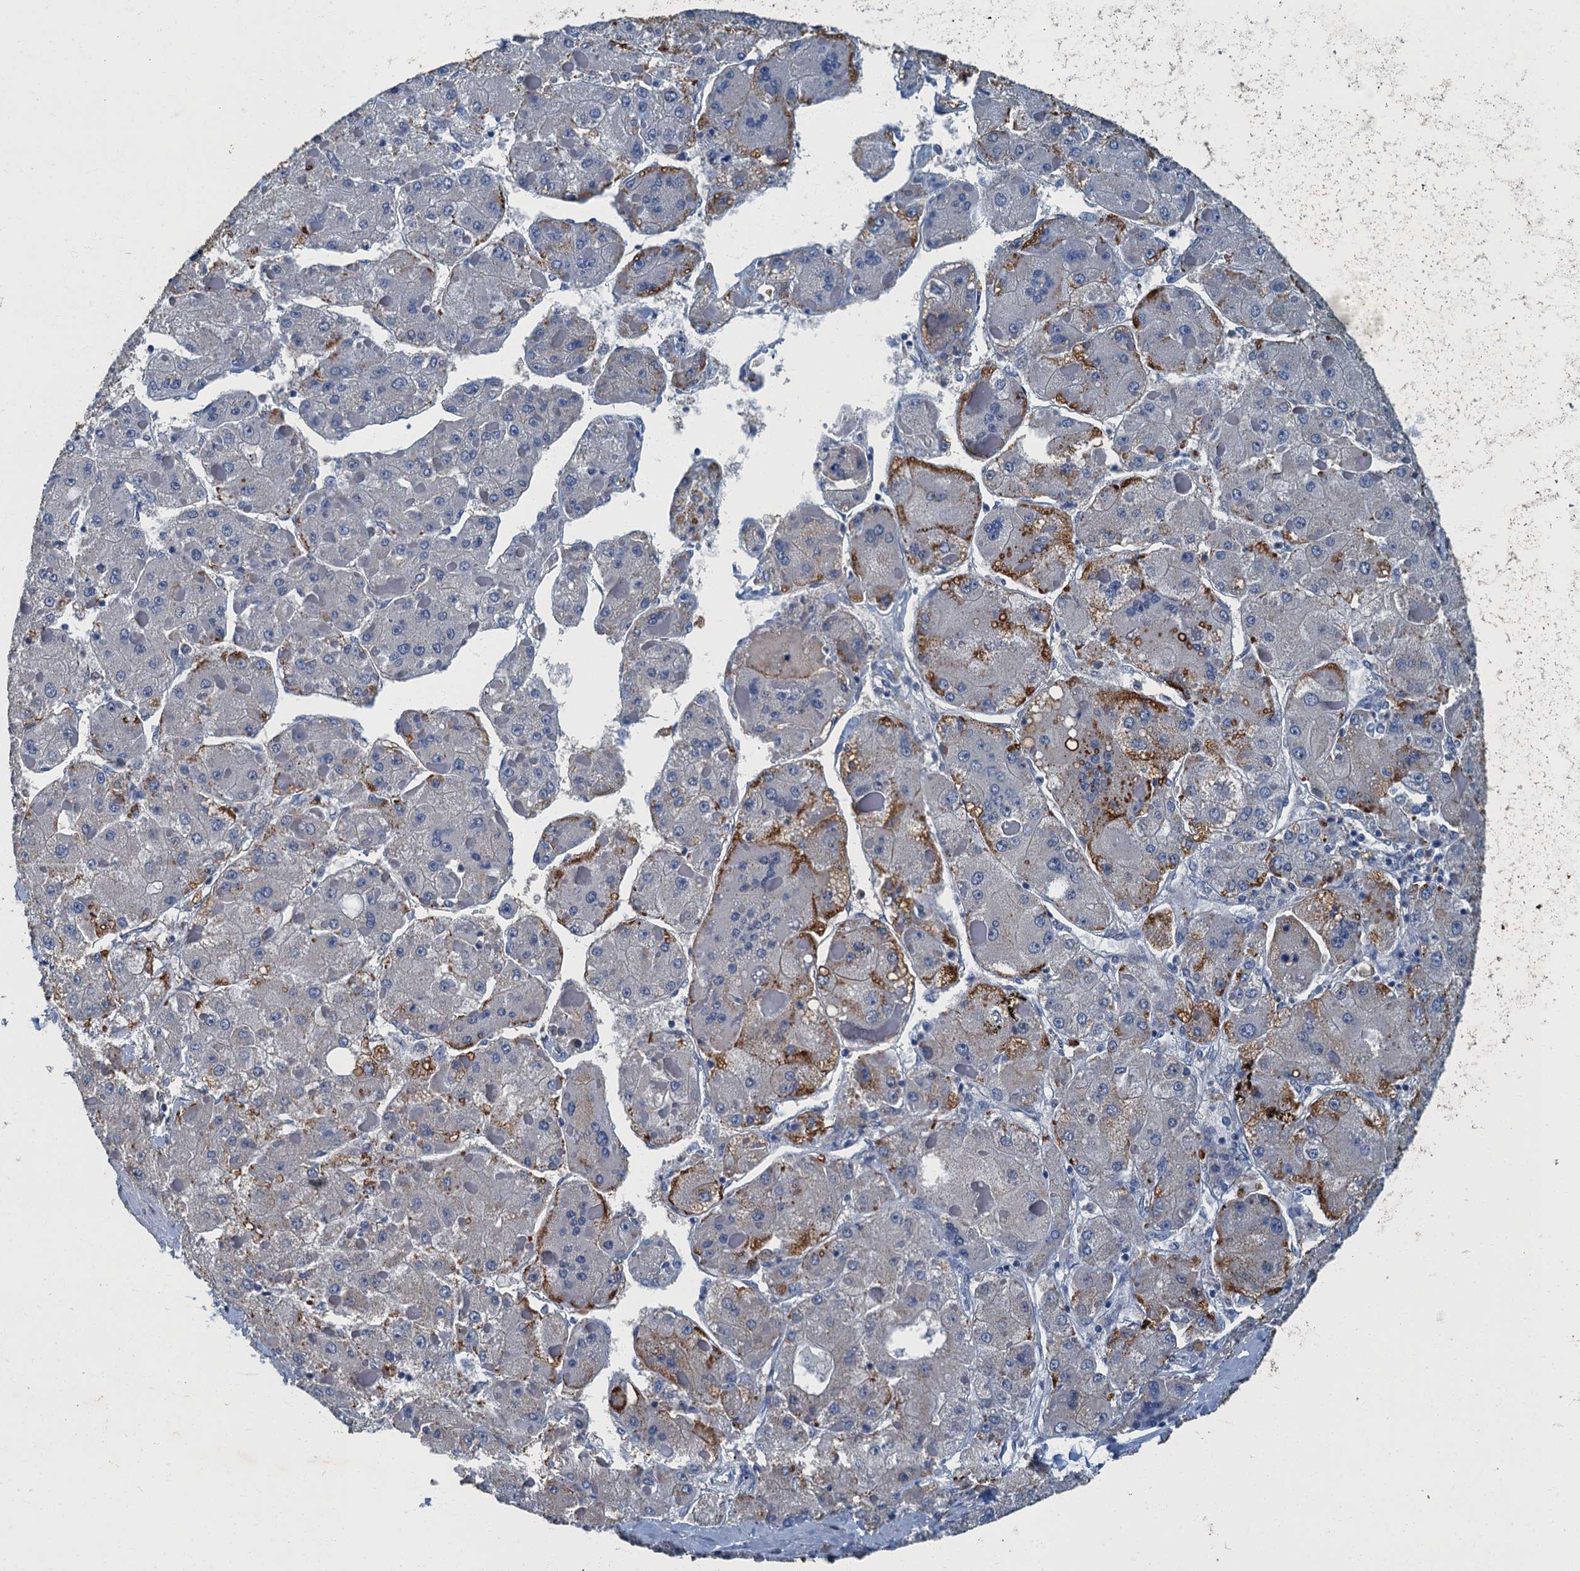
{"staining": {"intensity": "moderate", "quantity": "<25%", "location": "cytoplasmic/membranous"}, "tissue": "liver cancer", "cell_type": "Tumor cells", "image_type": "cancer", "snomed": [{"axis": "morphology", "description": "Carcinoma, Hepatocellular, NOS"}, {"axis": "topography", "description": "Liver"}], "caption": "There is low levels of moderate cytoplasmic/membranous positivity in tumor cells of liver cancer, as demonstrated by immunohistochemical staining (brown color).", "gene": "GADL1", "patient": {"sex": "female", "age": 73}}